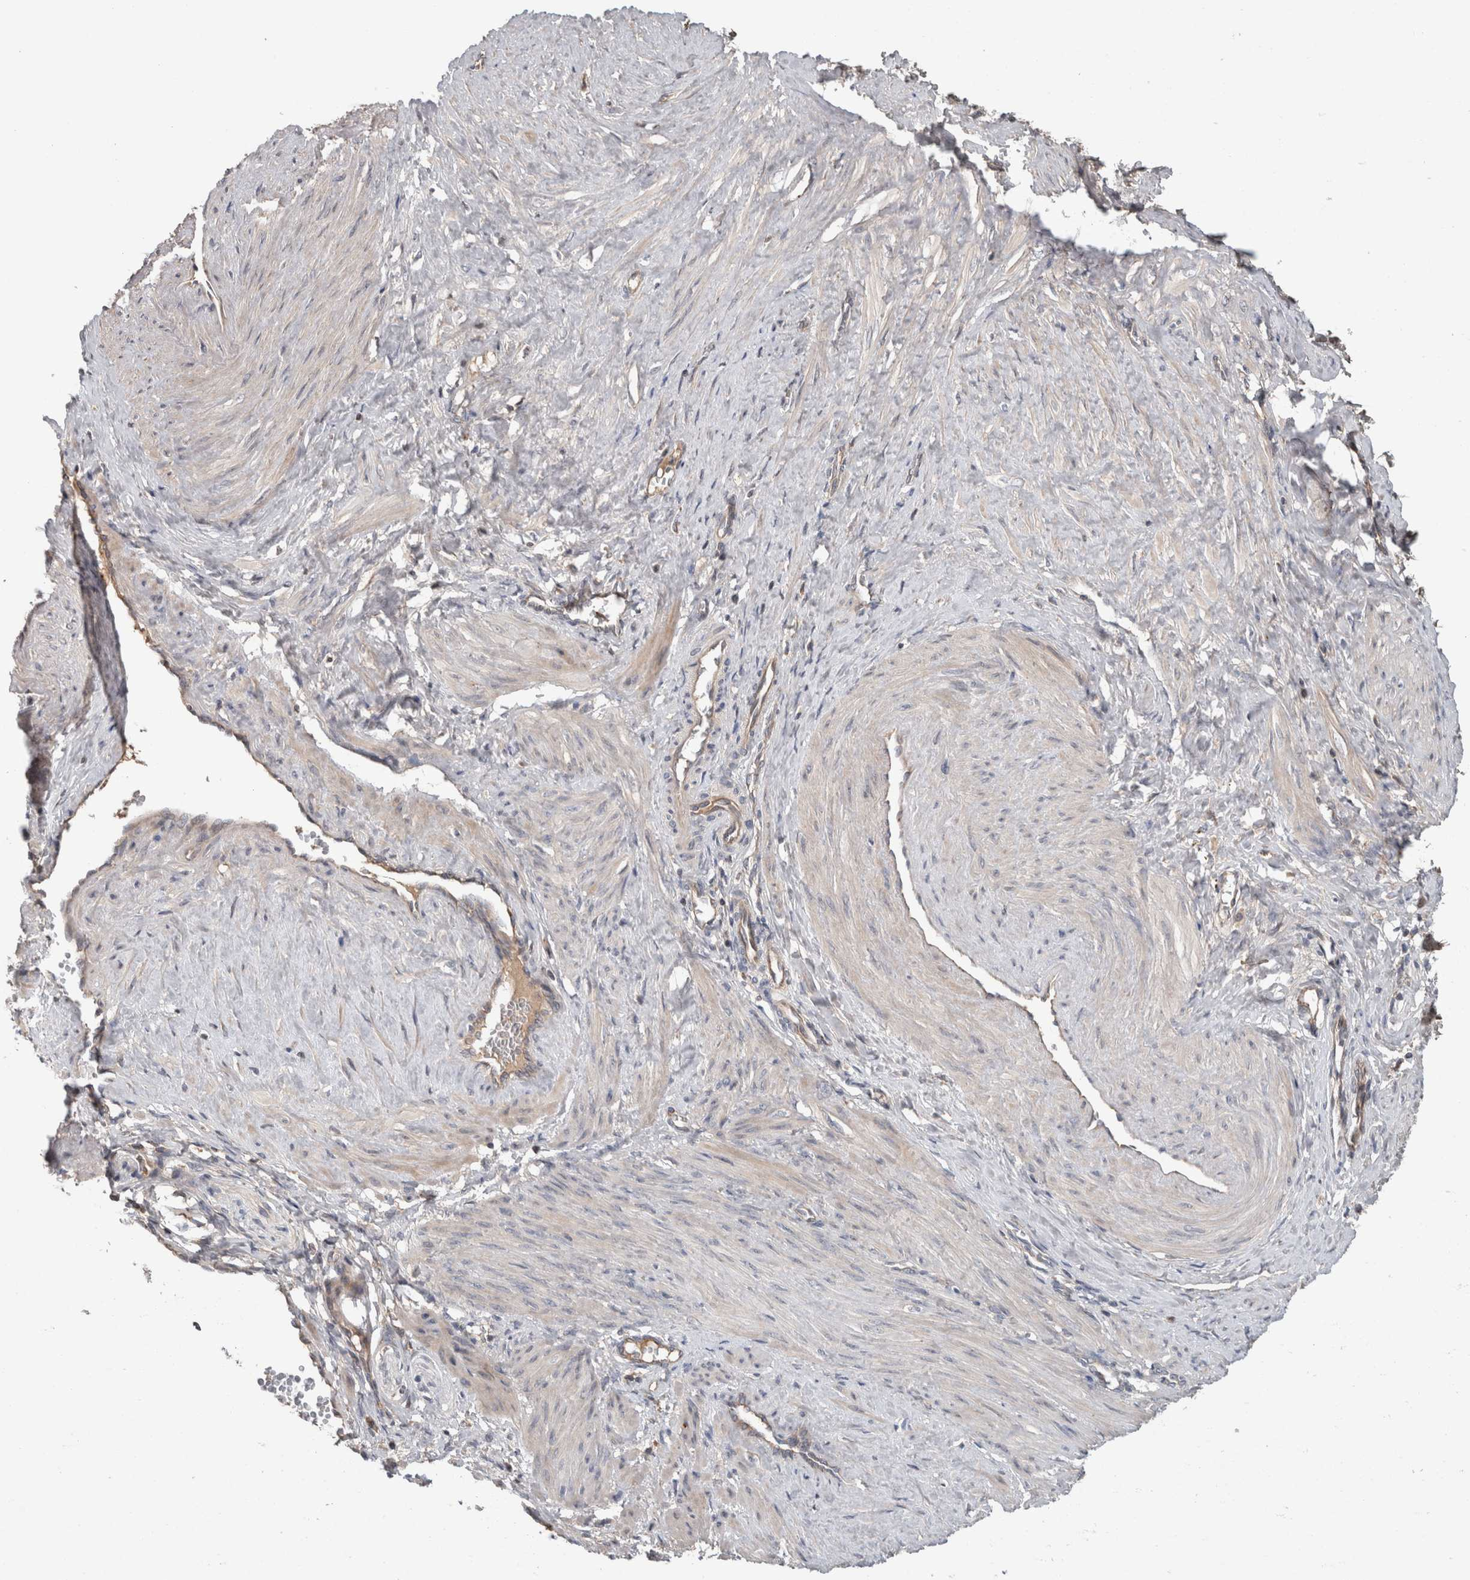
{"staining": {"intensity": "negative", "quantity": "none", "location": "none"}, "tissue": "smooth muscle", "cell_type": "Smooth muscle cells", "image_type": "normal", "snomed": [{"axis": "morphology", "description": "Normal tissue, NOS"}, {"axis": "topography", "description": "Endometrium"}], "caption": "The histopathology image displays no staining of smooth muscle cells in normal smooth muscle. Brightfield microscopy of immunohistochemistry stained with DAB (brown) and hematoxylin (blue), captured at high magnification.", "gene": "TARBP1", "patient": {"sex": "female", "age": 33}}